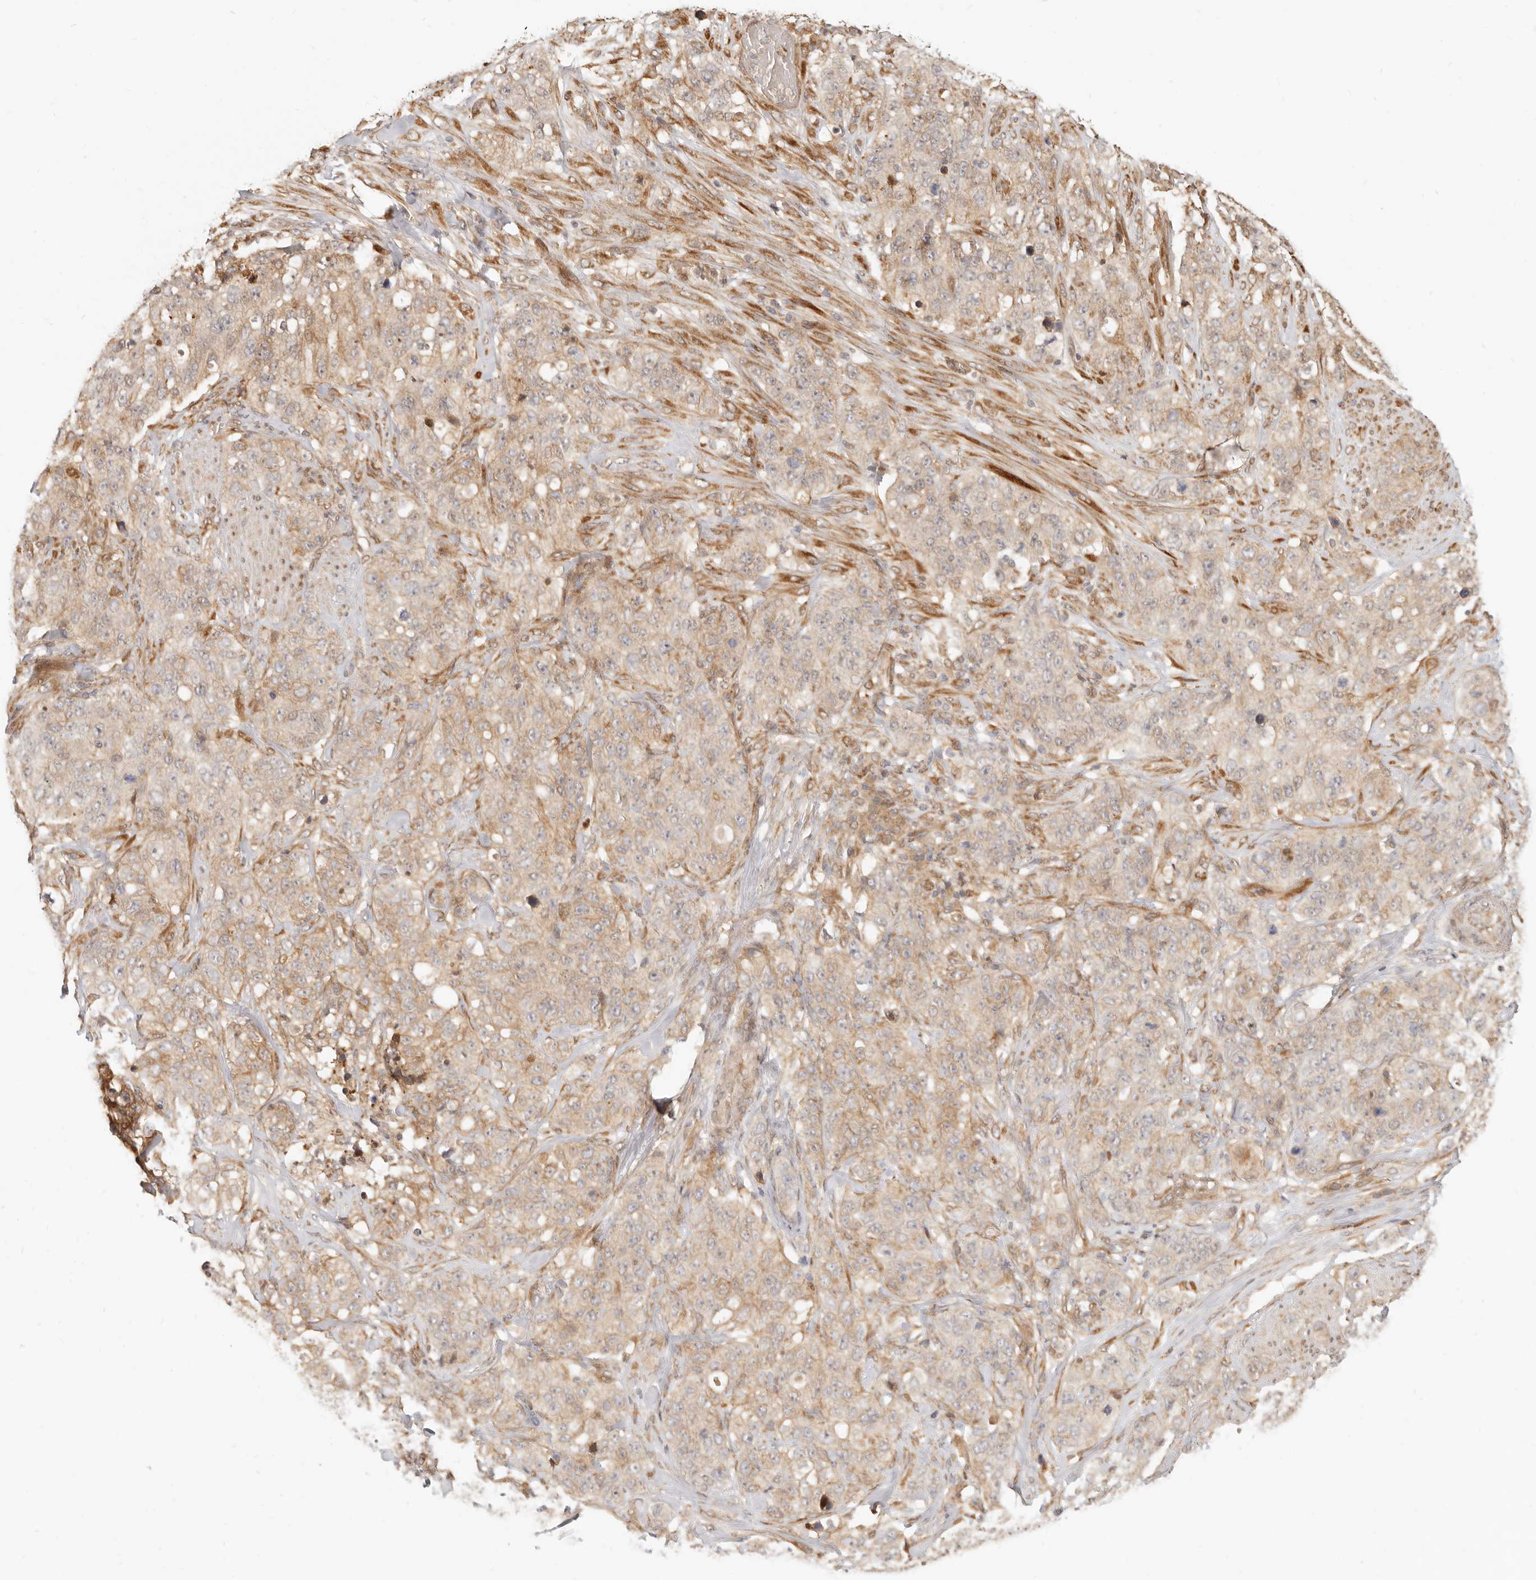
{"staining": {"intensity": "weak", "quantity": ">75%", "location": "cytoplasmic/membranous"}, "tissue": "stomach cancer", "cell_type": "Tumor cells", "image_type": "cancer", "snomed": [{"axis": "morphology", "description": "Adenocarcinoma, NOS"}, {"axis": "topography", "description": "Stomach"}], "caption": "This histopathology image displays immunohistochemistry staining of stomach cancer, with low weak cytoplasmic/membranous positivity in about >75% of tumor cells.", "gene": "TUFT1", "patient": {"sex": "male", "age": 48}}